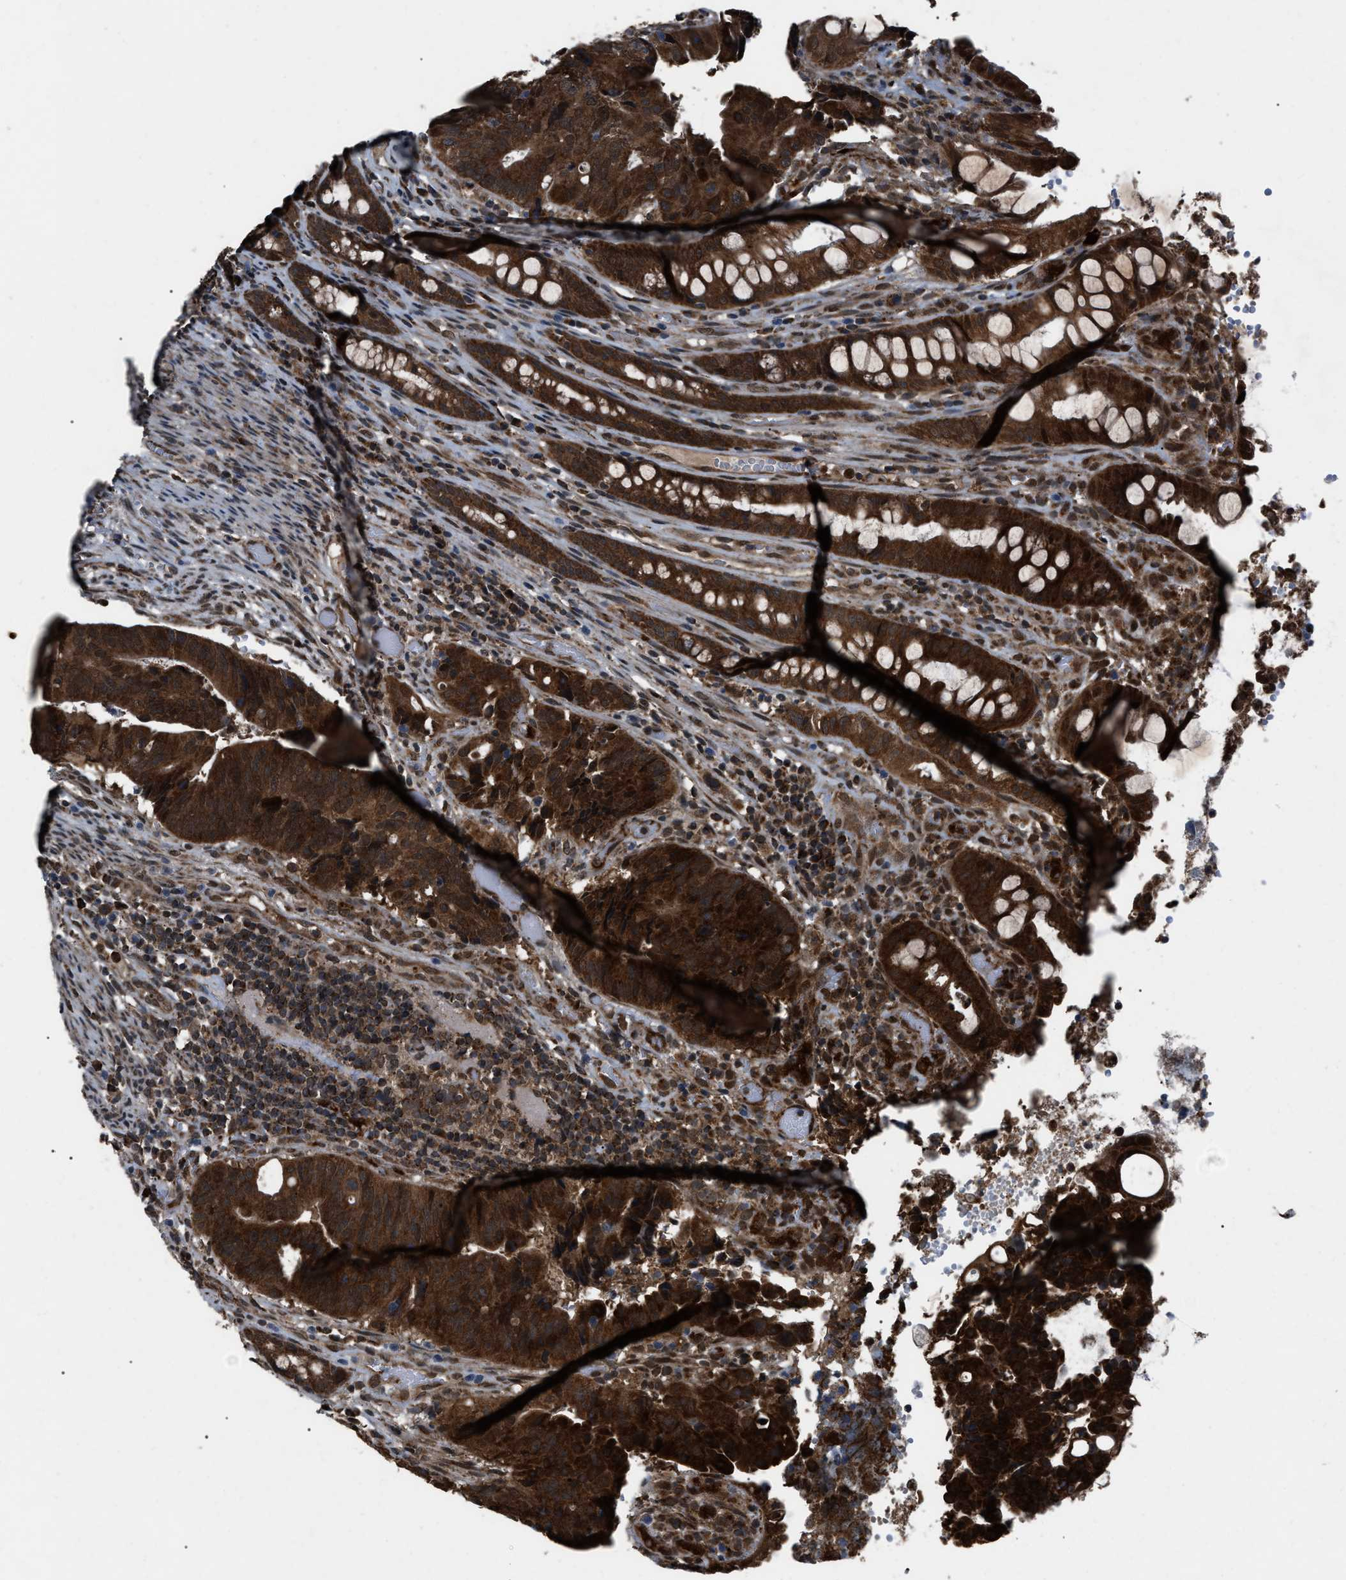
{"staining": {"intensity": "strong", "quantity": ">75%", "location": "cytoplasmic/membranous"}, "tissue": "colorectal cancer", "cell_type": "Tumor cells", "image_type": "cancer", "snomed": [{"axis": "morphology", "description": "Adenocarcinoma, NOS"}, {"axis": "topography", "description": "Colon"}], "caption": "Approximately >75% of tumor cells in human colorectal cancer demonstrate strong cytoplasmic/membranous protein expression as visualized by brown immunohistochemical staining.", "gene": "ZFAND2A", "patient": {"sex": "female", "age": 57}}